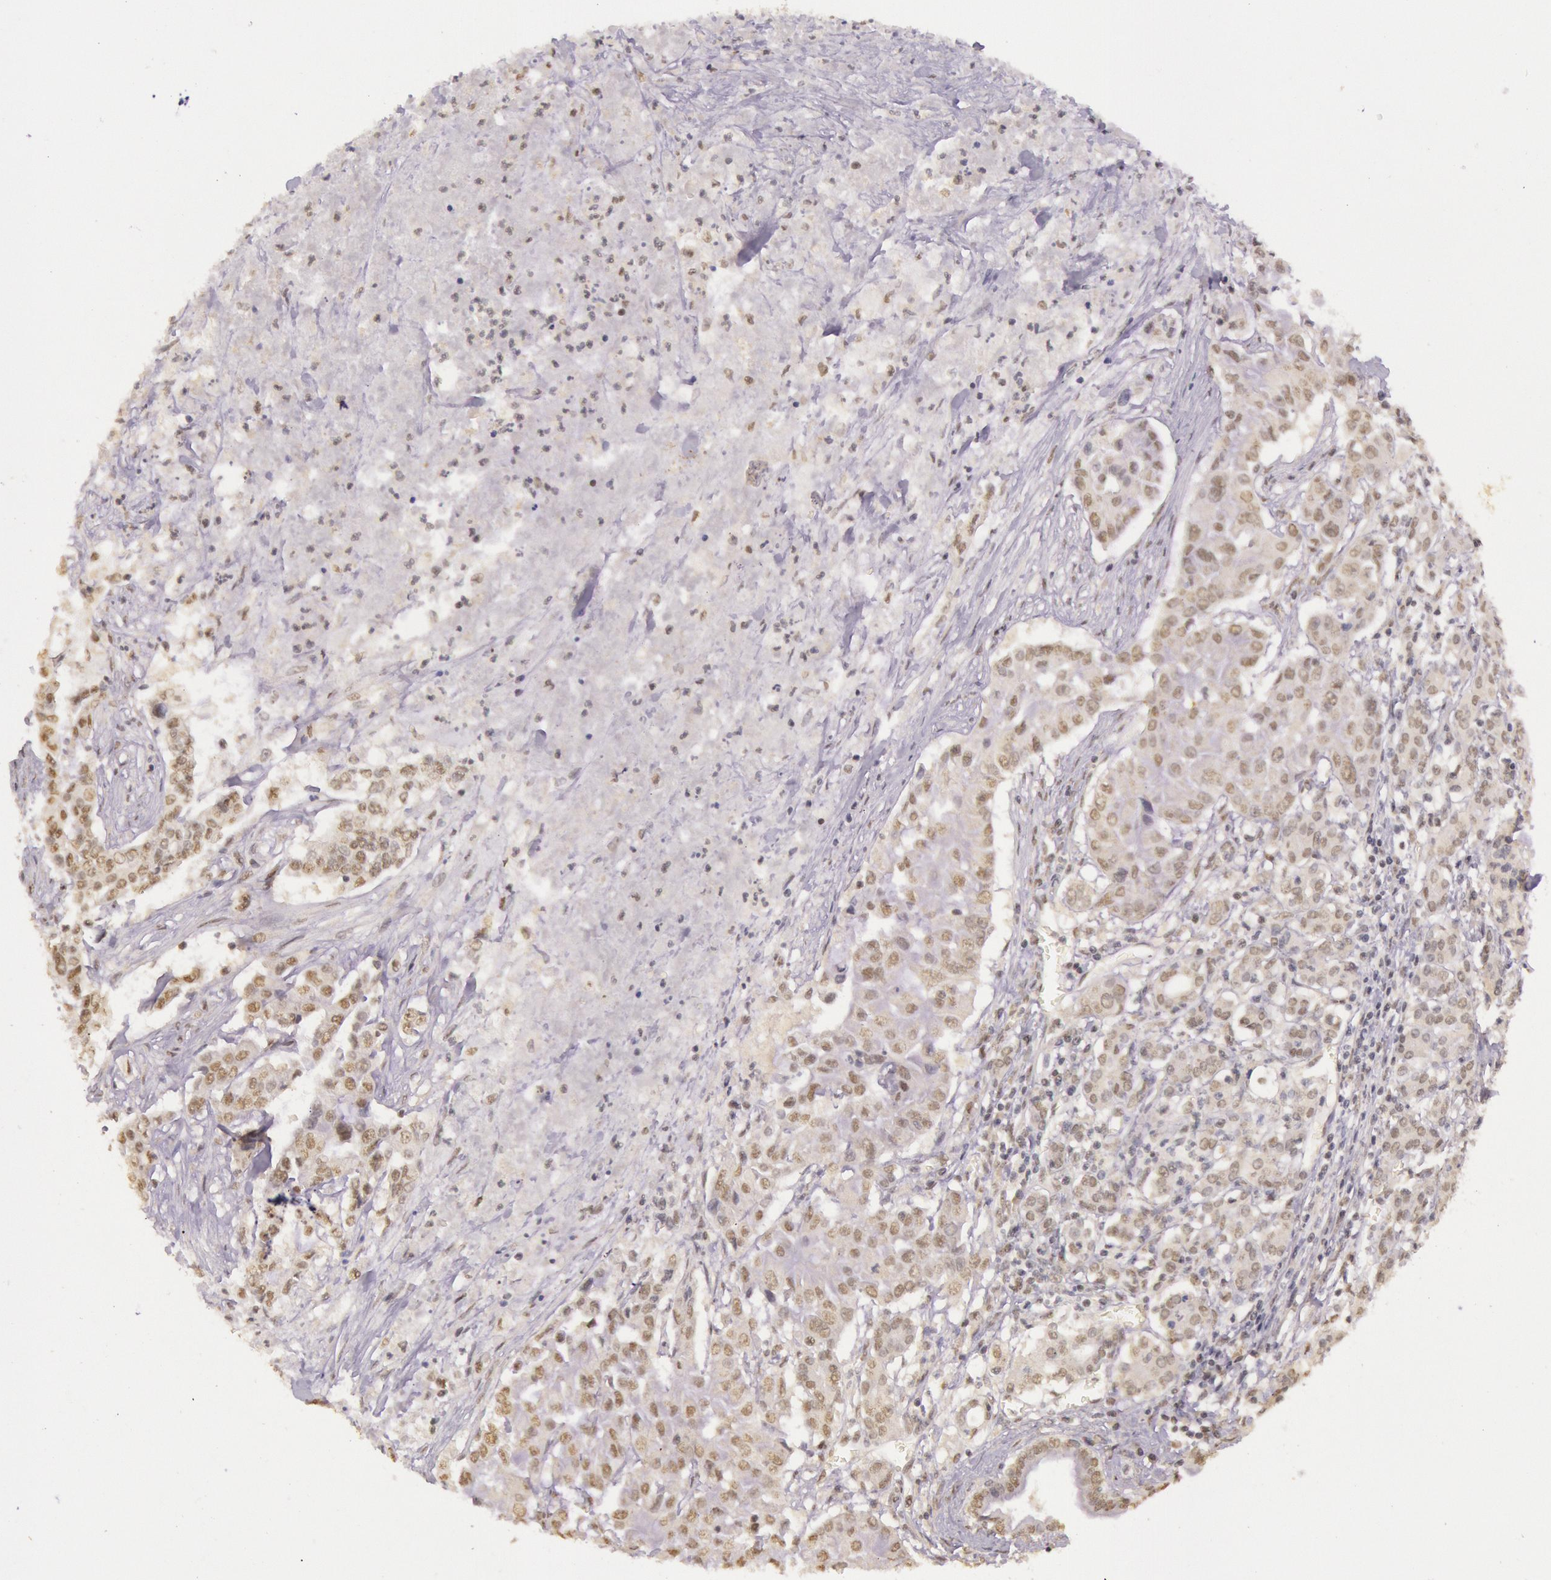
{"staining": {"intensity": "weak", "quantity": "<25%", "location": "cytoplasmic/membranous,nuclear"}, "tissue": "pancreatic cancer", "cell_type": "Tumor cells", "image_type": "cancer", "snomed": [{"axis": "morphology", "description": "Adenocarcinoma, NOS"}, {"axis": "topography", "description": "Pancreas"}], "caption": "This is an IHC photomicrograph of pancreatic cancer (adenocarcinoma). There is no staining in tumor cells.", "gene": "RTL10", "patient": {"sex": "female", "age": 52}}